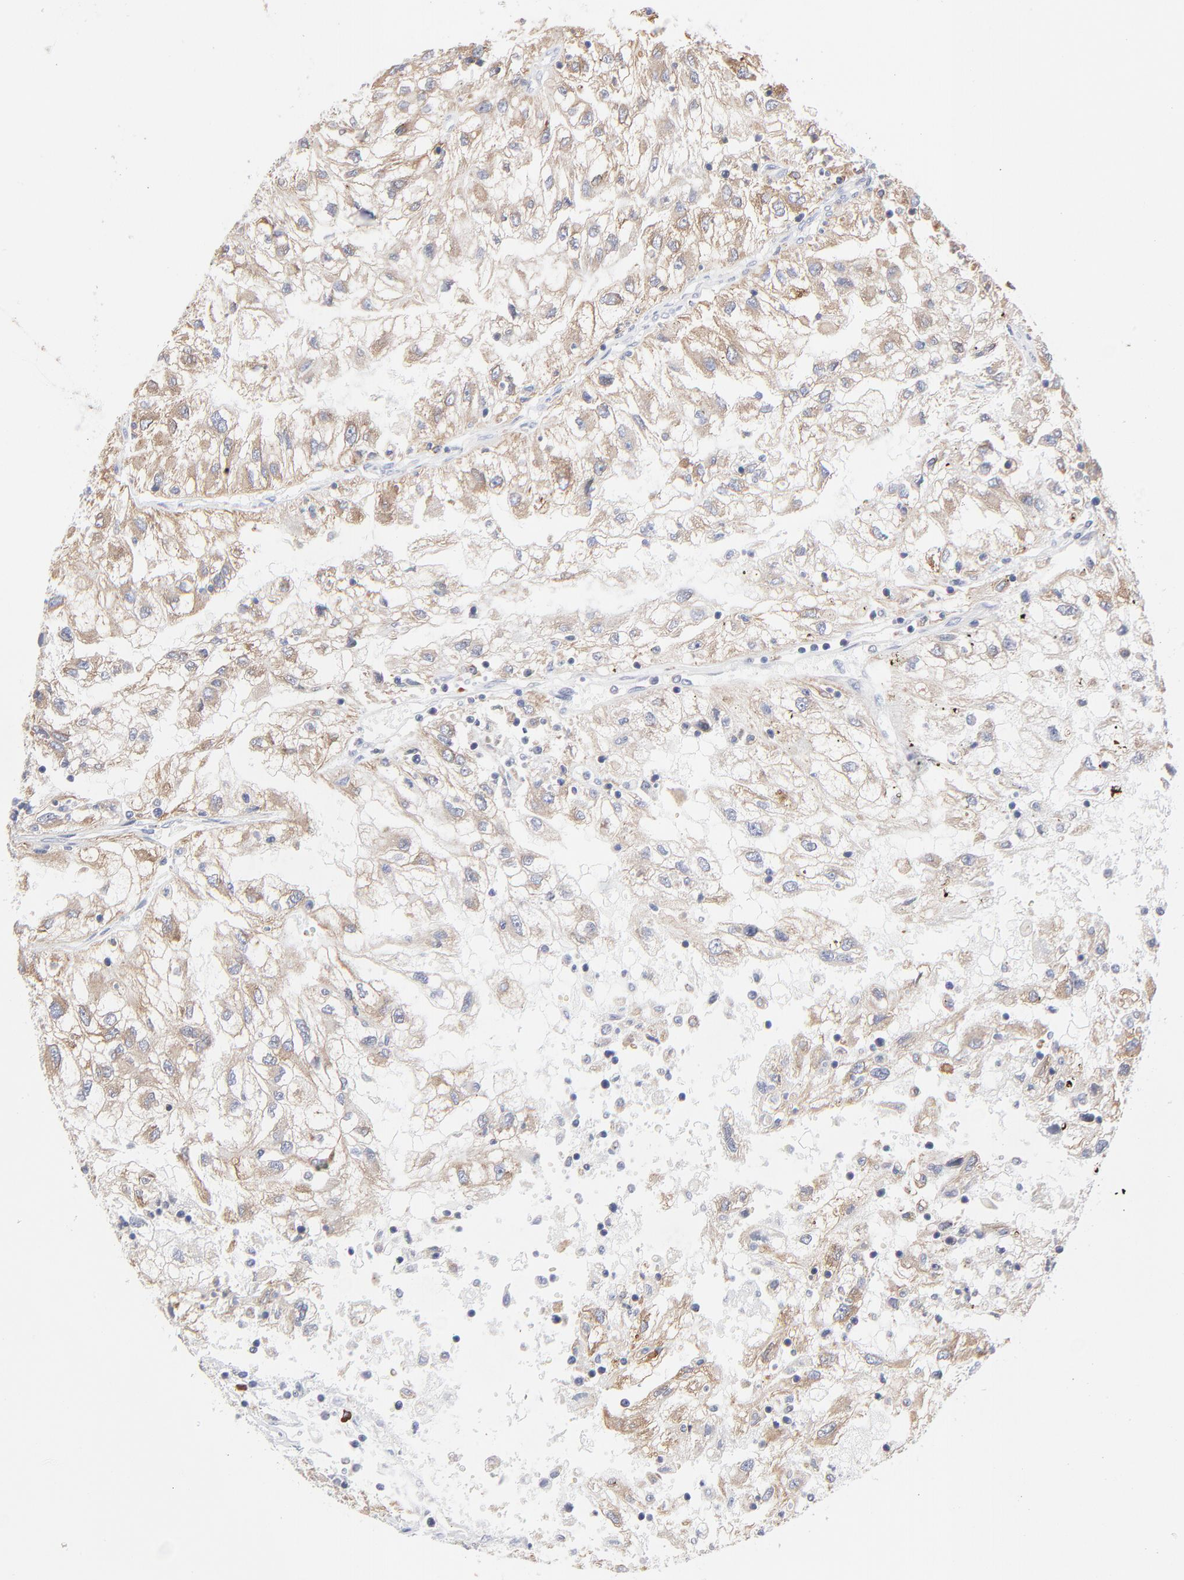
{"staining": {"intensity": "weak", "quantity": ">75%", "location": "cytoplasmic/membranous"}, "tissue": "renal cancer", "cell_type": "Tumor cells", "image_type": "cancer", "snomed": [{"axis": "morphology", "description": "Normal tissue, NOS"}, {"axis": "morphology", "description": "Adenocarcinoma, NOS"}, {"axis": "topography", "description": "Kidney"}], "caption": "IHC of renal cancer (adenocarcinoma) shows low levels of weak cytoplasmic/membranous staining in about >75% of tumor cells.", "gene": "TRIM22", "patient": {"sex": "male", "age": 71}}